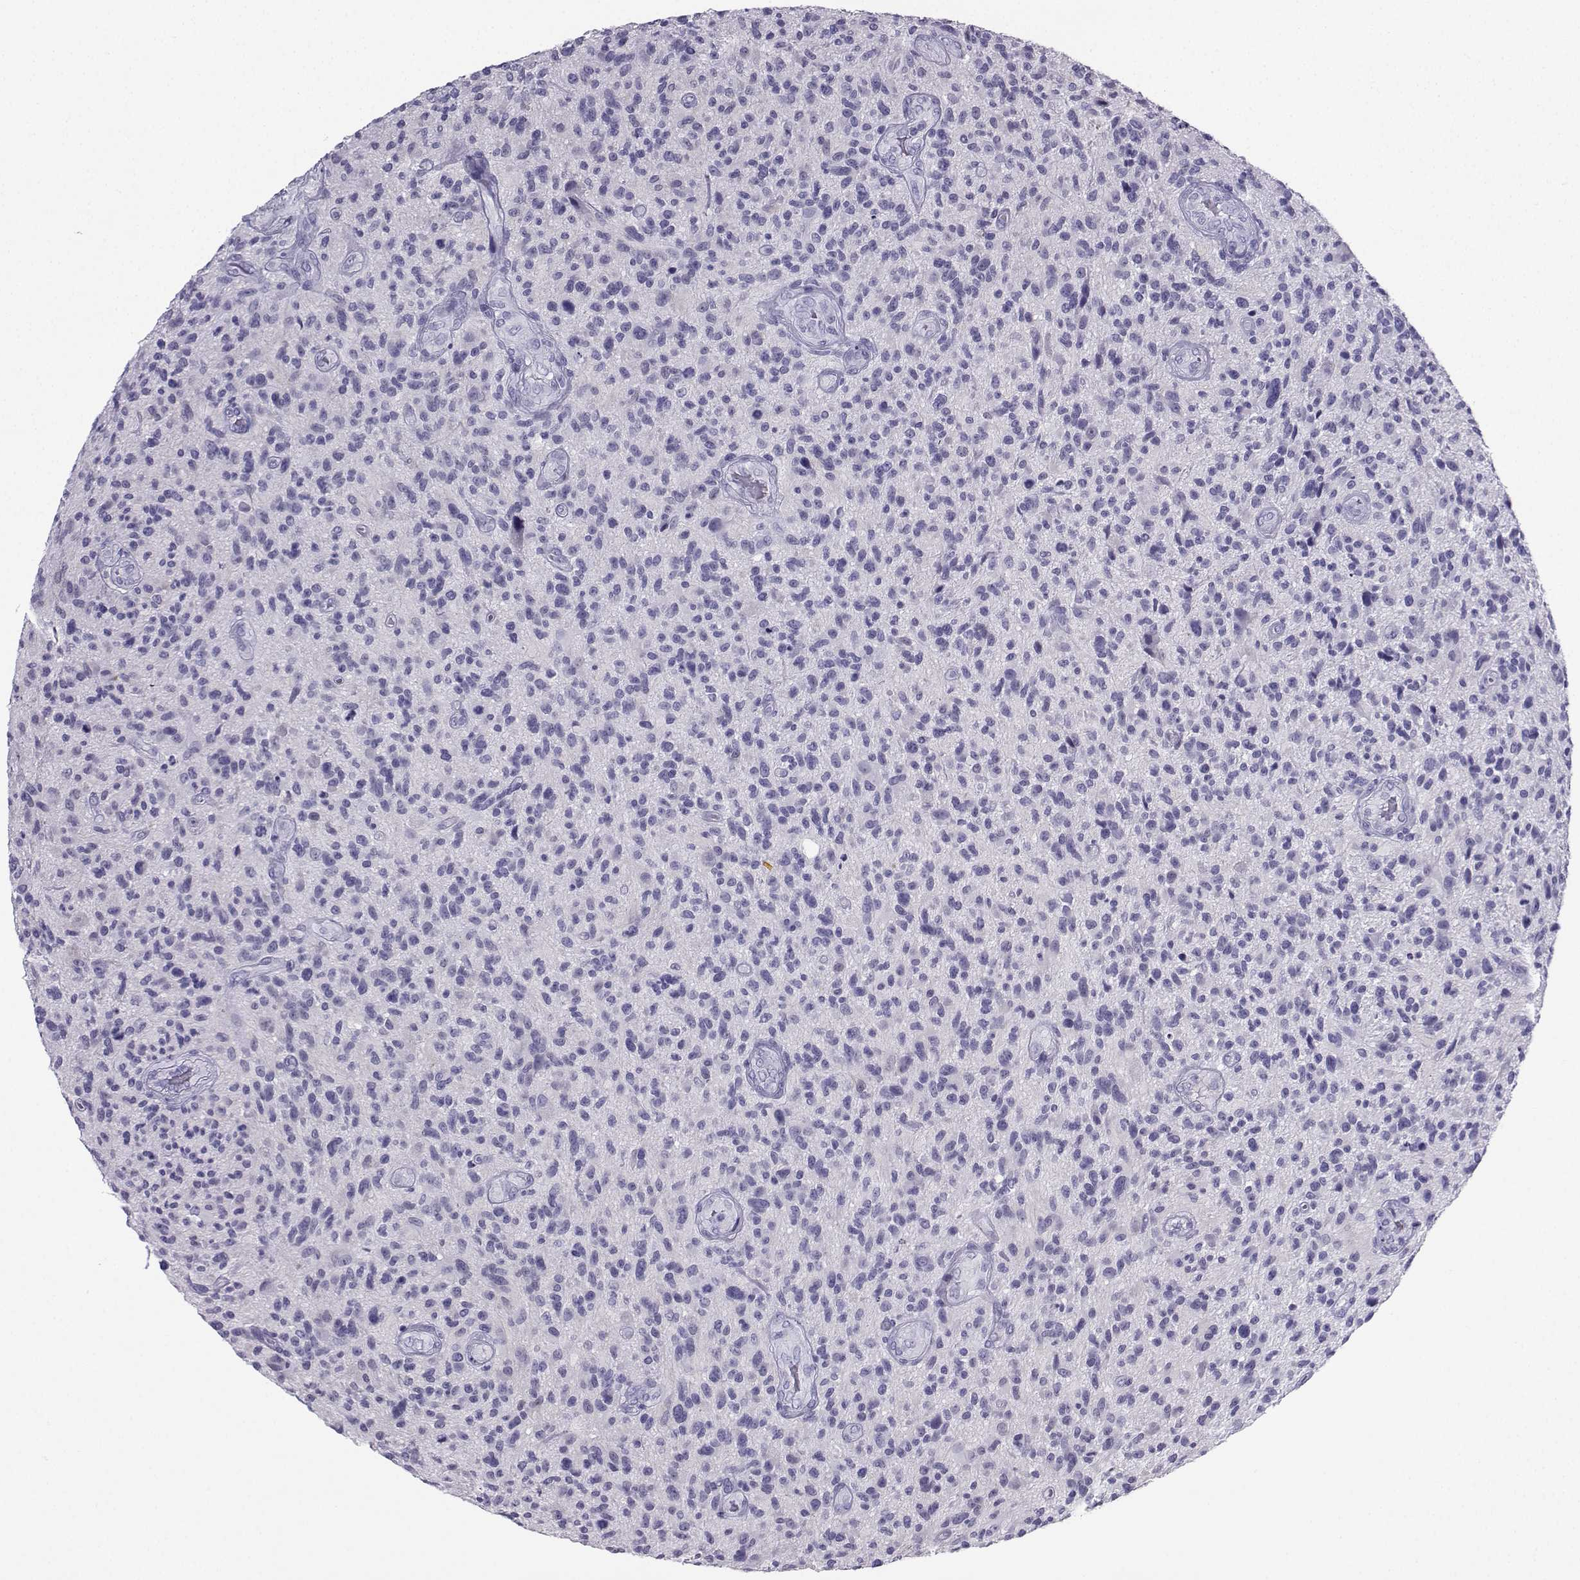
{"staining": {"intensity": "negative", "quantity": "none", "location": "none"}, "tissue": "glioma", "cell_type": "Tumor cells", "image_type": "cancer", "snomed": [{"axis": "morphology", "description": "Glioma, malignant, High grade"}, {"axis": "topography", "description": "Brain"}], "caption": "DAB immunohistochemical staining of high-grade glioma (malignant) exhibits no significant expression in tumor cells.", "gene": "SLC18A2", "patient": {"sex": "male", "age": 47}}